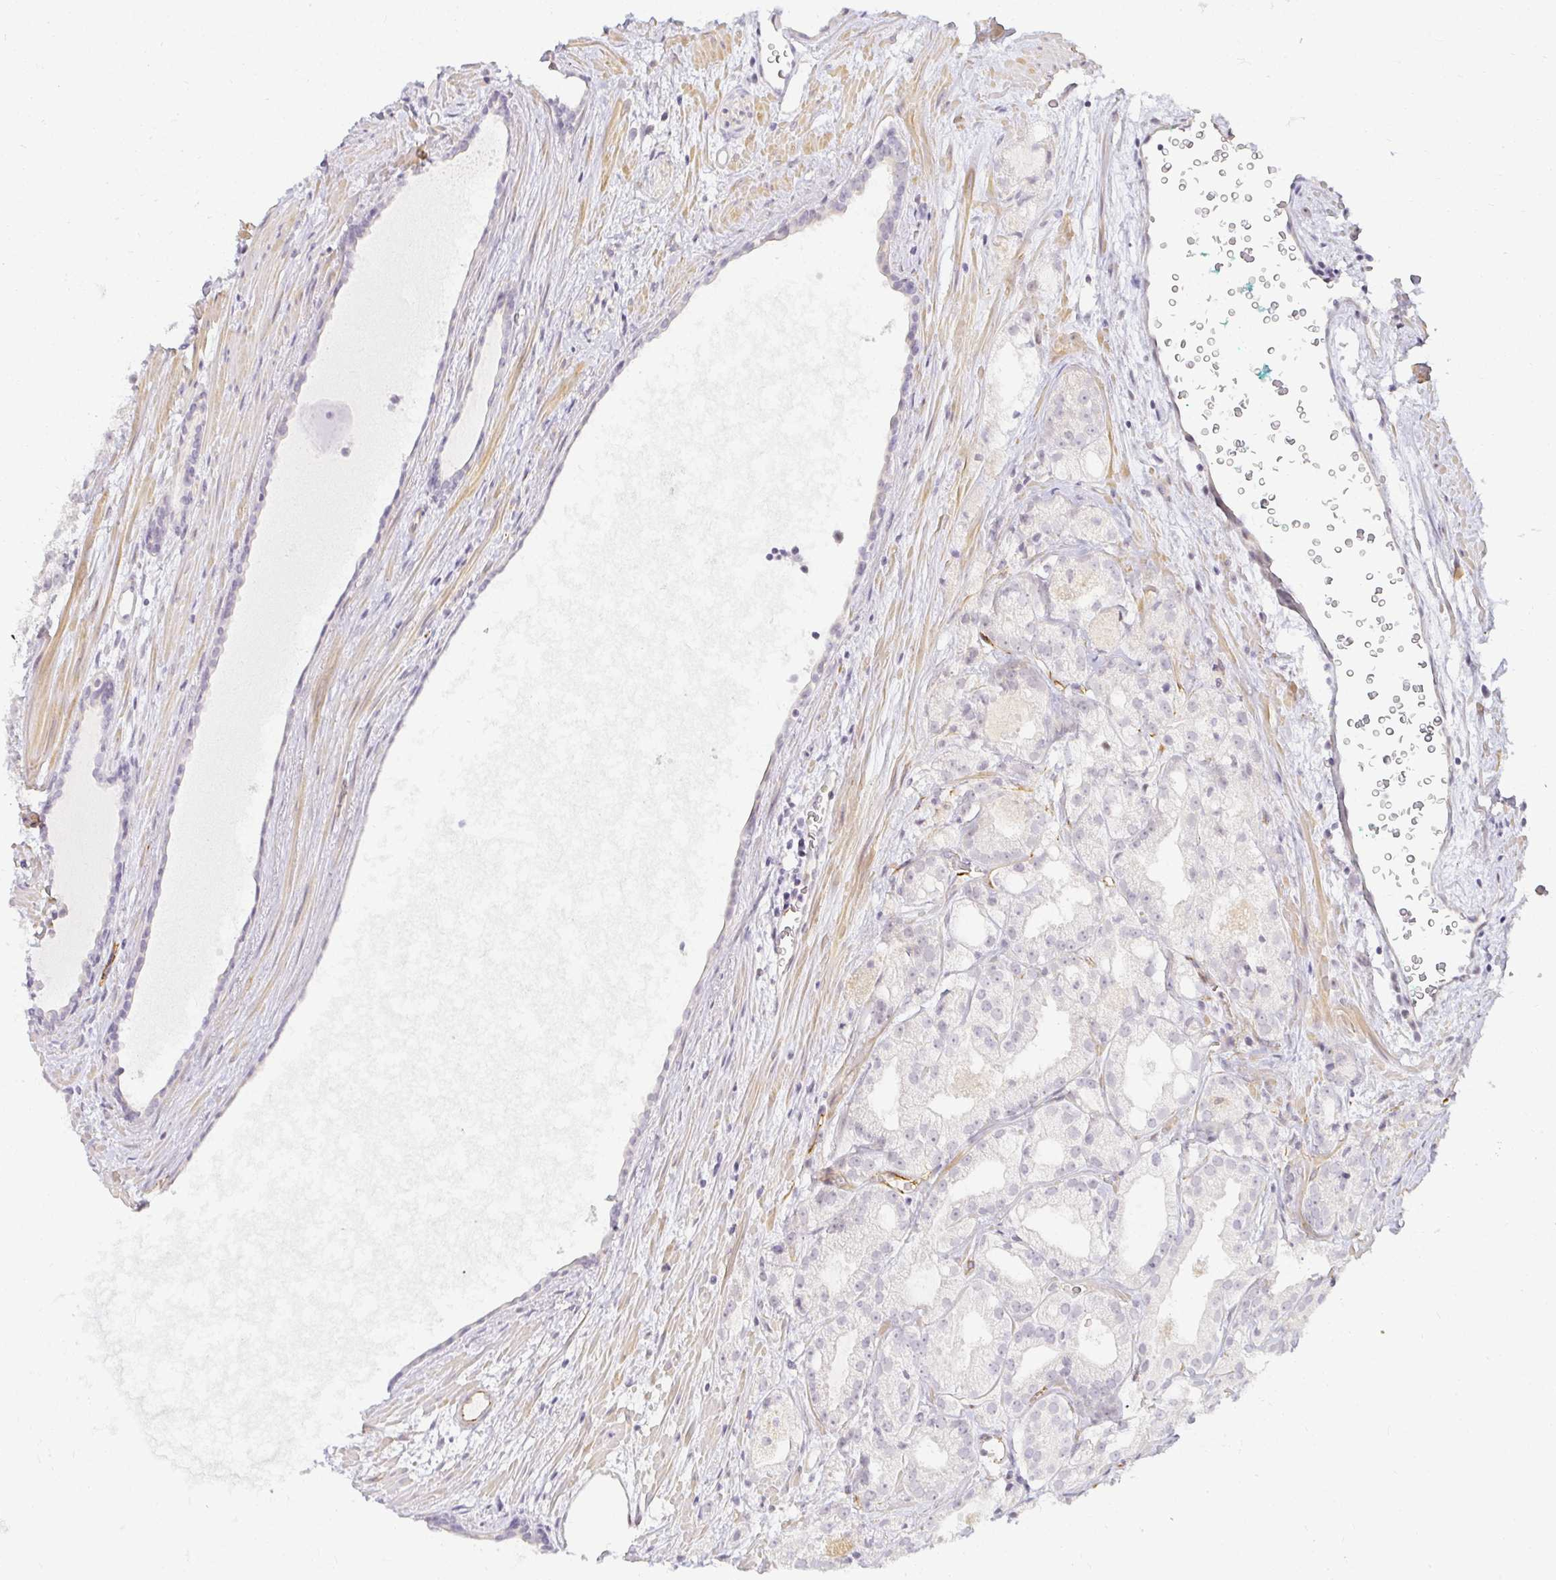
{"staining": {"intensity": "negative", "quantity": "none", "location": "none"}, "tissue": "prostate cancer", "cell_type": "Tumor cells", "image_type": "cancer", "snomed": [{"axis": "morphology", "description": "Adenocarcinoma, High grade"}, {"axis": "topography", "description": "Prostate"}], "caption": "Tumor cells are negative for protein expression in human prostate adenocarcinoma (high-grade).", "gene": "ACAN", "patient": {"sex": "male", "age": 68}}